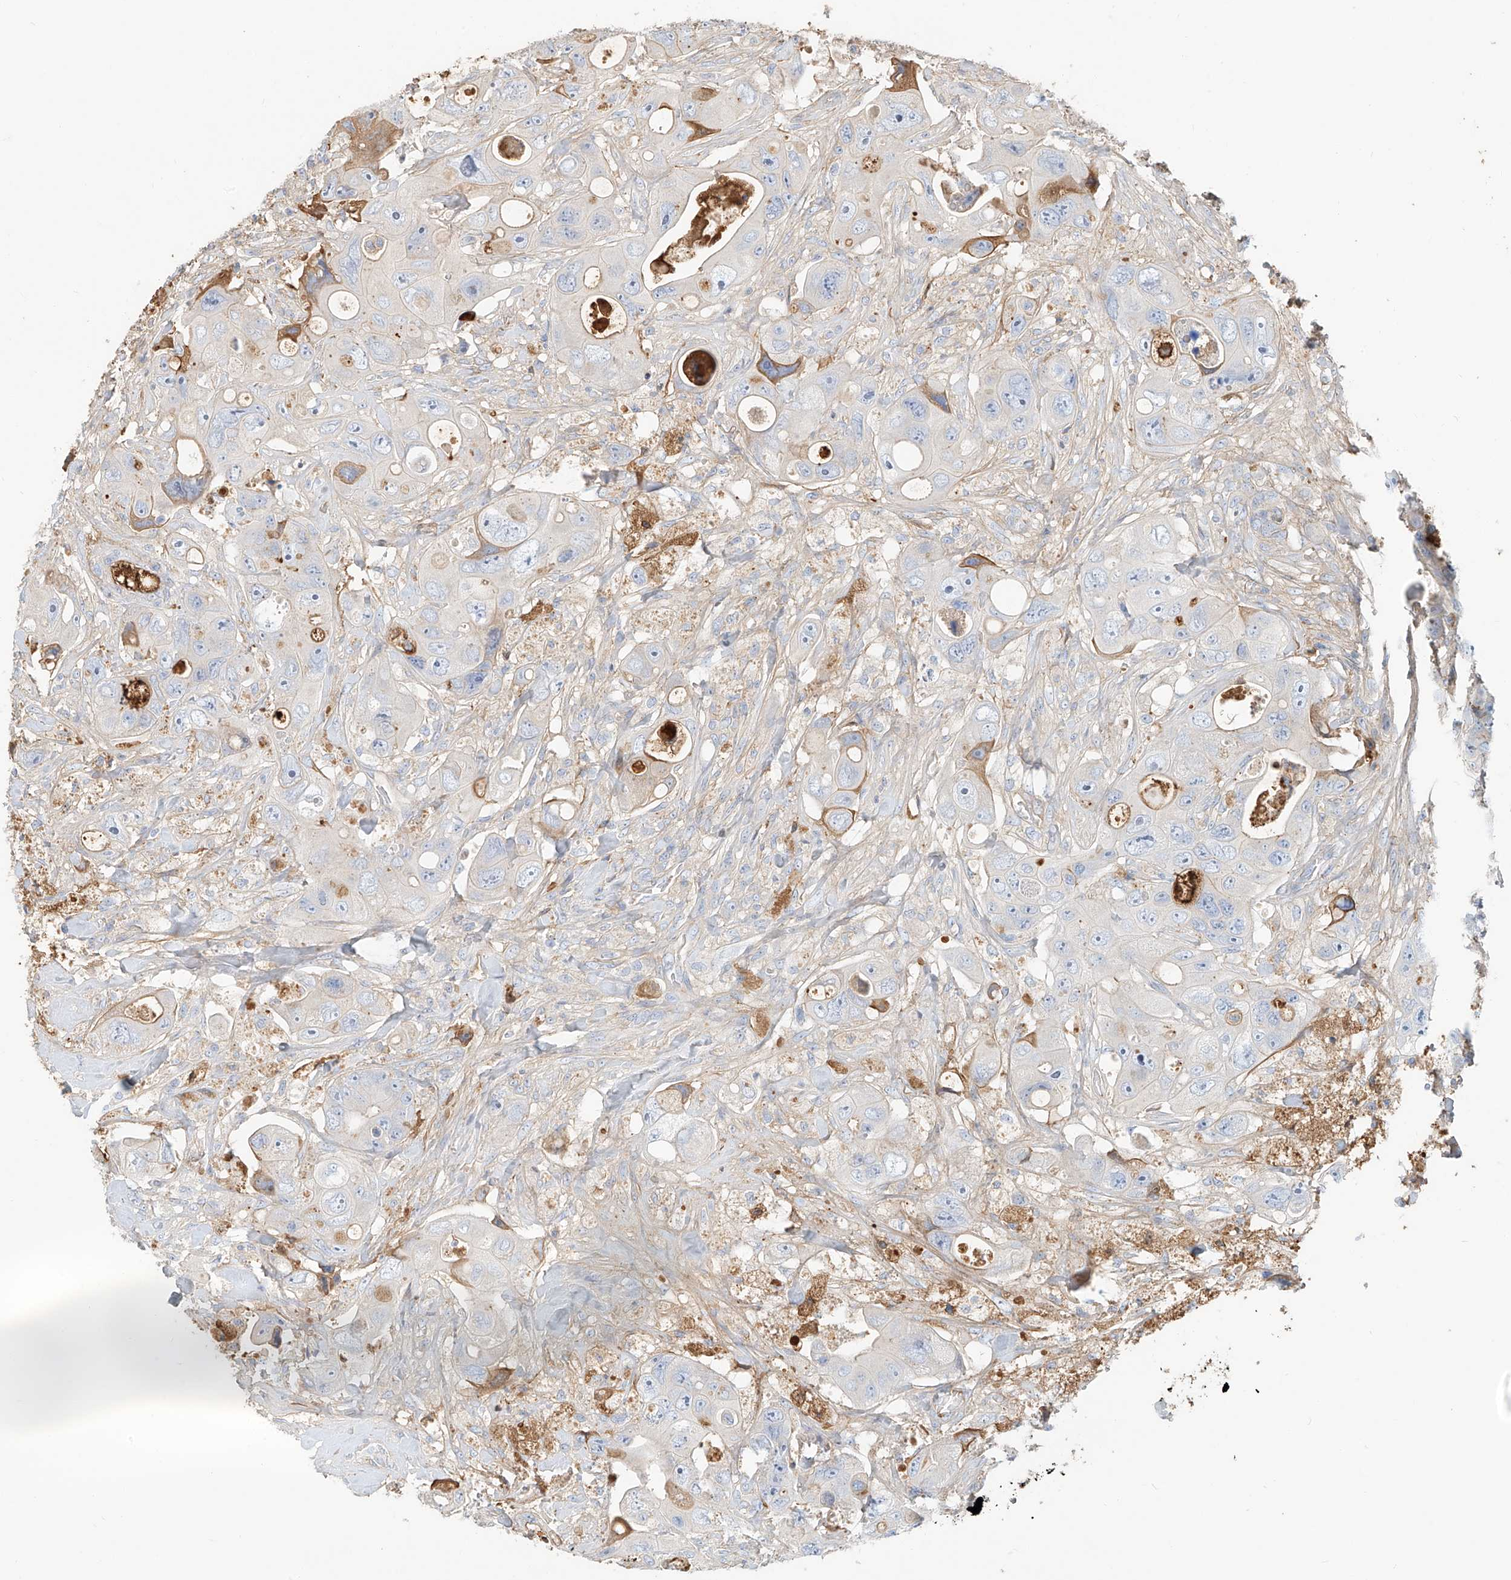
{"staining": {"intensity": "moderate", "quantity": "<25%", "location": "cytoplasmic/membranous"}, "tissue": "colorectal cancer", "cell_type": "Tumor cells", "image_type": "cancer", "snomed": [{"axis": "morphology", "description": "Adenocarcinoma, NOS"}, {"axis": "topography", "description": "Colon"}], "caption": "Human colorectal cancer (adenocarcinoma) stained with a protein marker exhibits moderate staining in tumor cells.", "gene": "ZFP30", "patient": {"sex": "female", "age": 46}}